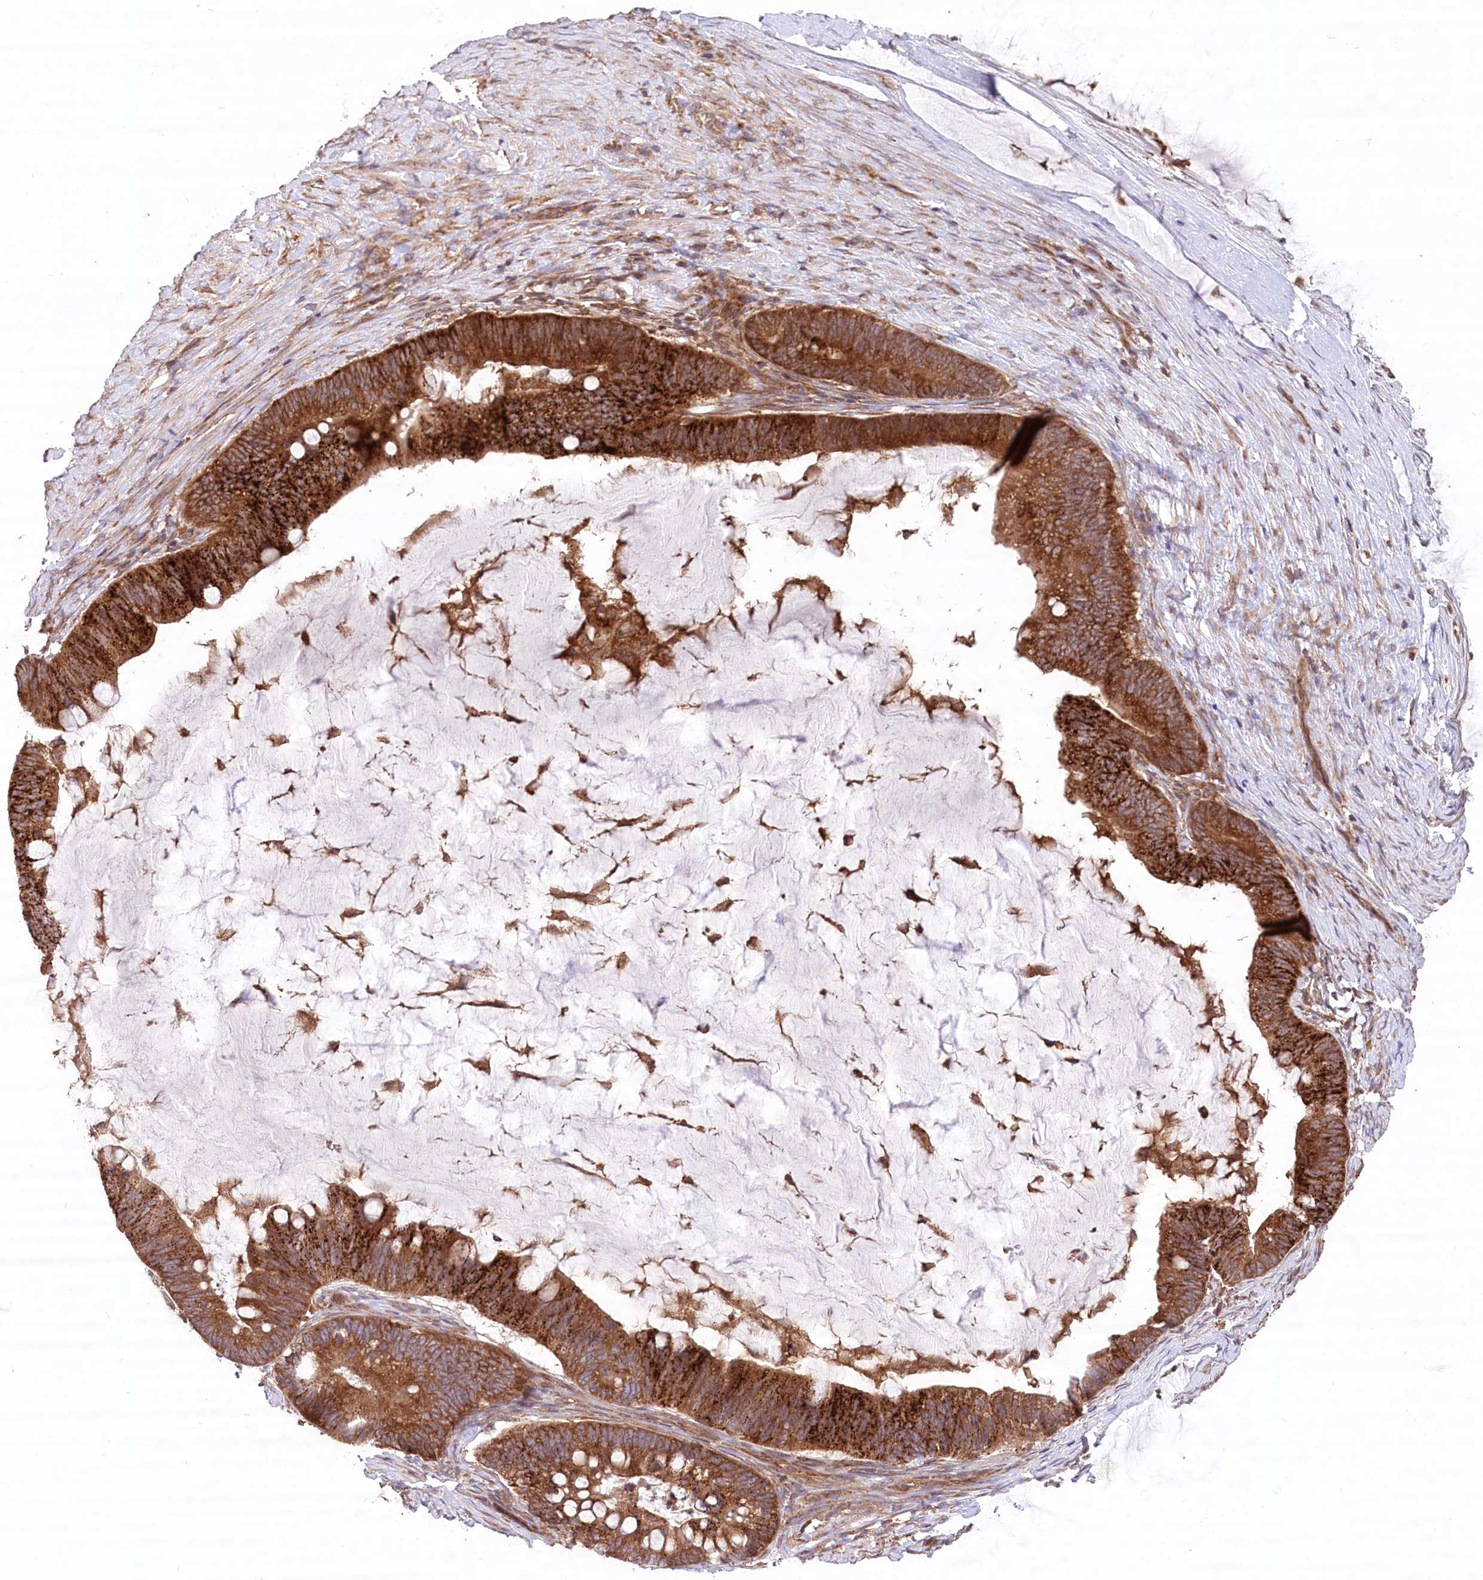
{"staining": {"intensity": "strong", "quantity": ">75%", "location": "cytoplasmic/membranous"}, "tissue": "ovarian cancer", "cell_type": "Tumor cells", "image_type": "cancer", "snomed": [{"axis": "morphology", "description": "Cystadenocarcinoma, mucinous, NOS"}, {"axis": "topography", "description": "Ovary"}], "caption": "Immunohistochemistry of ovarian cancer shows high levels of strong cytoplasmic/membranous staining in about >75% of tumor cells.", "gene": "PPP1R21", "patient": {"sex": "female", "age": 61}}